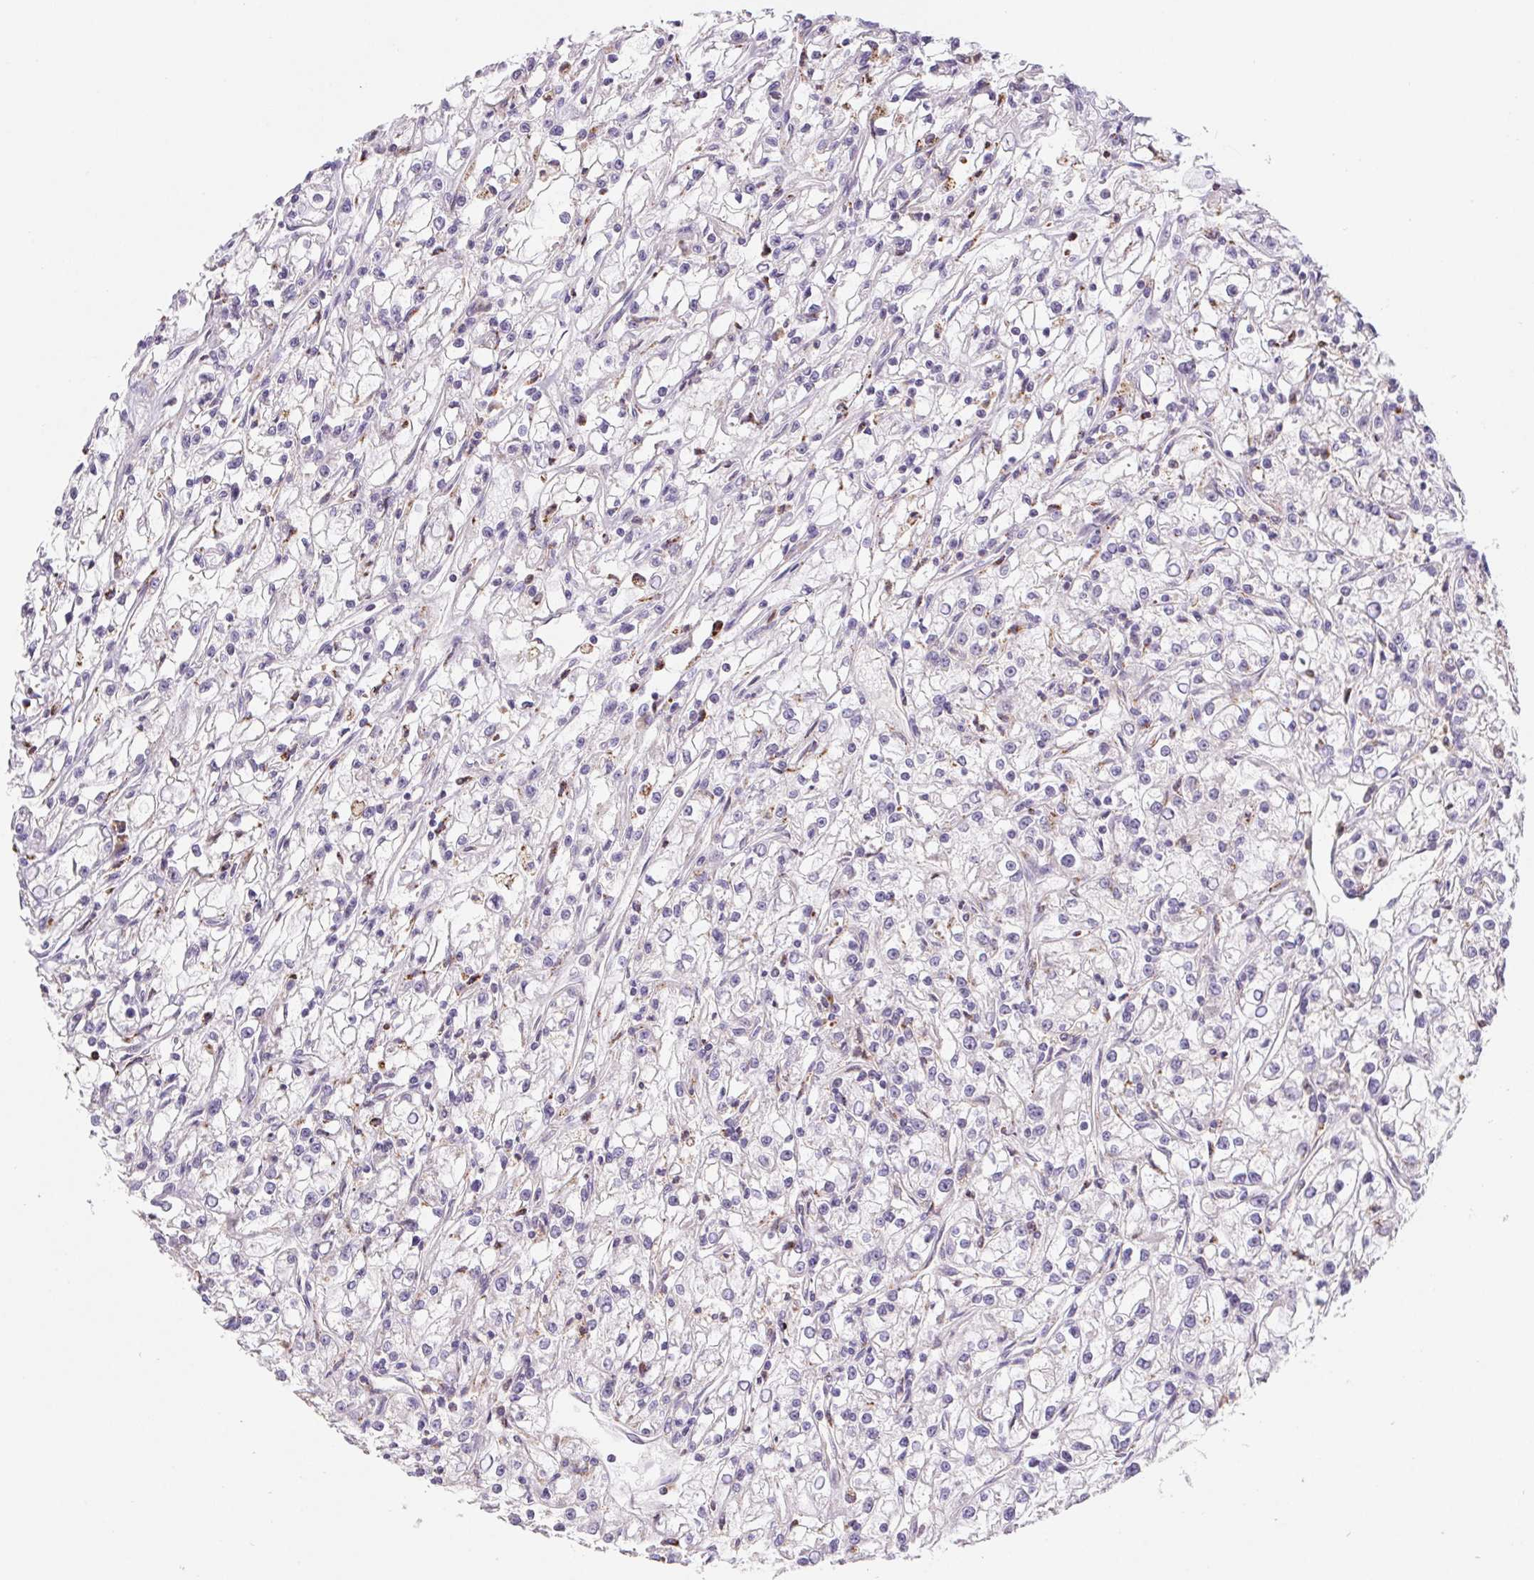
{"staining": {"intensity": "negative", "quantity": "none", "location": "none"}, "tissue": "renal cancer", "cell_type": "Tumor cells", "image_type": "cancer", "snomed": [{"axis": "morphology", "description": "Adenocarcinoma, NOS"}, {"axis": "topography", "description": "Kidney"}], "caption": "Immunohistochemistry (IHC) histopathology image of human renal cancer (adenocarcinoma) stained for a protein (brown), which reveals no staining in tumor cells.", "gene": "EMC6", "patient": {"sex": "female", "age": 59}}